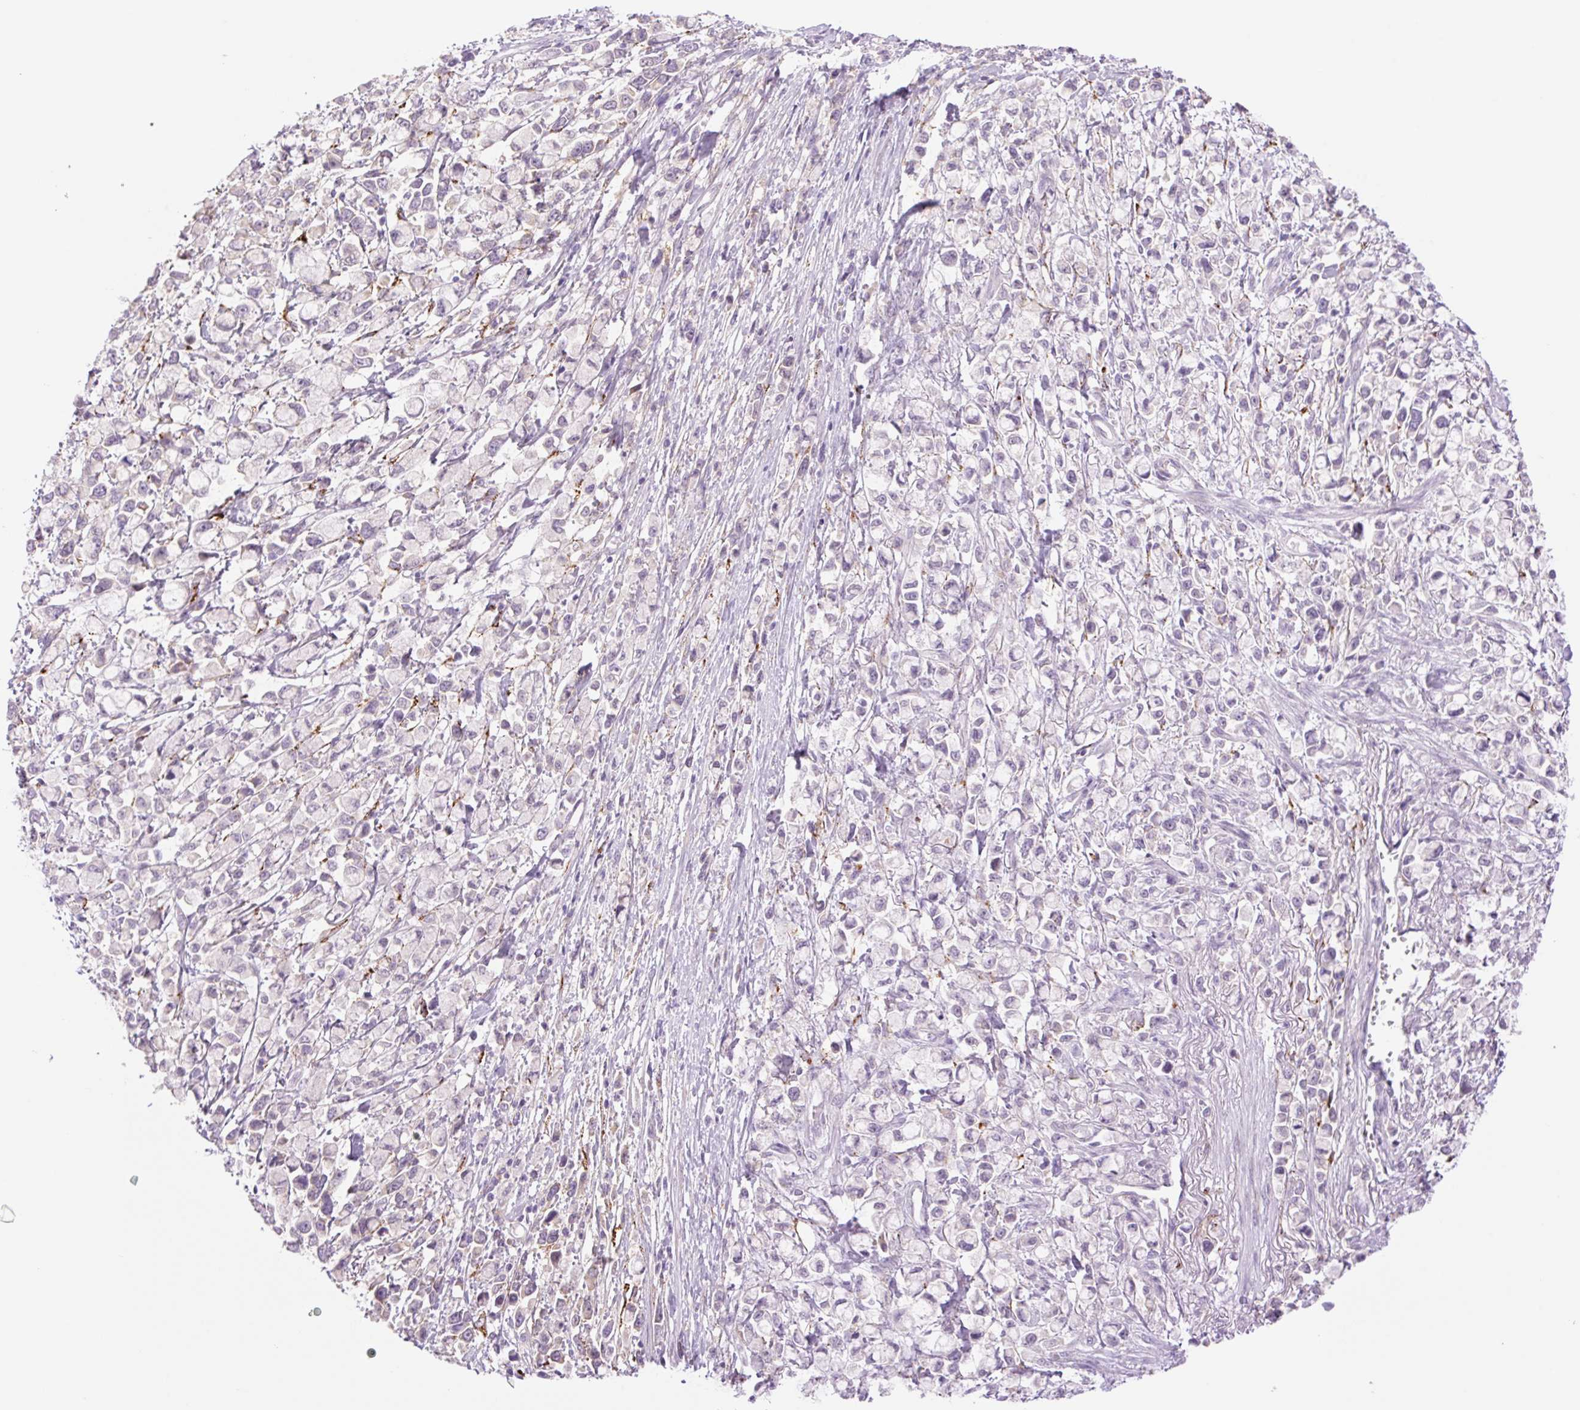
{"staining": {"intensity": "negative", "quantity": "none", "location": "none"}, "tissue": "stomach cancer", "cell_type": "Tumor cells", "image_type": "cancer", "snomed": [{"axis": "morphology", "description": "Adenocarcinoma, NOS"}, {"axis": "topography", "description": "Stomach"}], "caption": "DAB immunohistochemical staining of stomach adenocarcinoma displays no significant staining in tumor cells.", "gene": "COL5A1", "patient": {"sex": "female", "age": 81}}